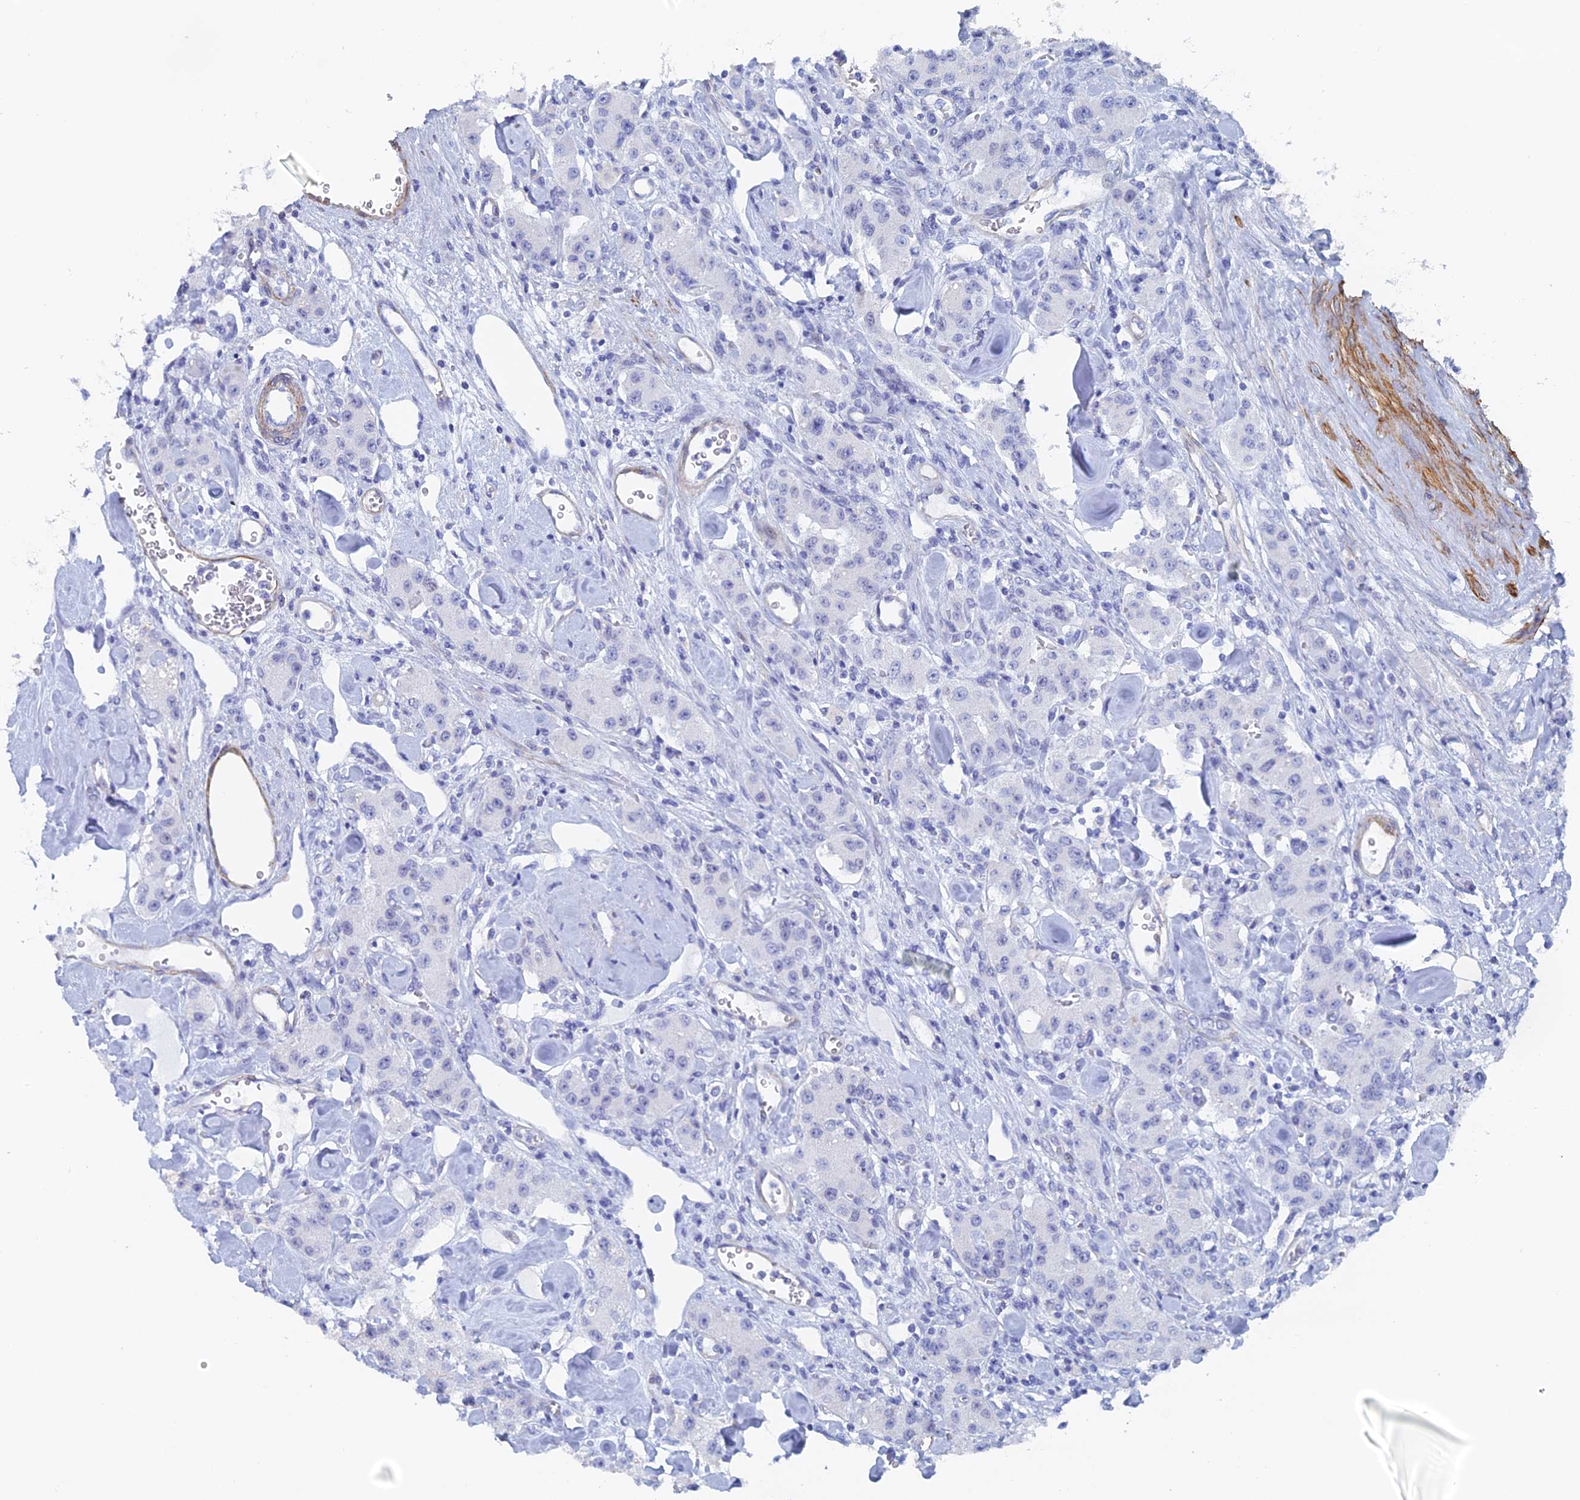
{"staining": {"intensity": "negative", "quantity": "none", "location": "none"}, "tissue": "carcinoid", "cell_type": "Tumor cells", "image_type": "cancer", "snomed": [{"axis": "morphology", "description": "Carcinoid, malignant, NOS"}, {"axis": "topography", "description": "Pancreas"}], "caption": "Carcinoid was stained to show a protein in brown. There is no significant positivity in tumor cells. (DAB immunohistochemistry with hematoxylin counter stain).", "gene": "KCNK18", "patient": {"sex": "male", "age": 41}}